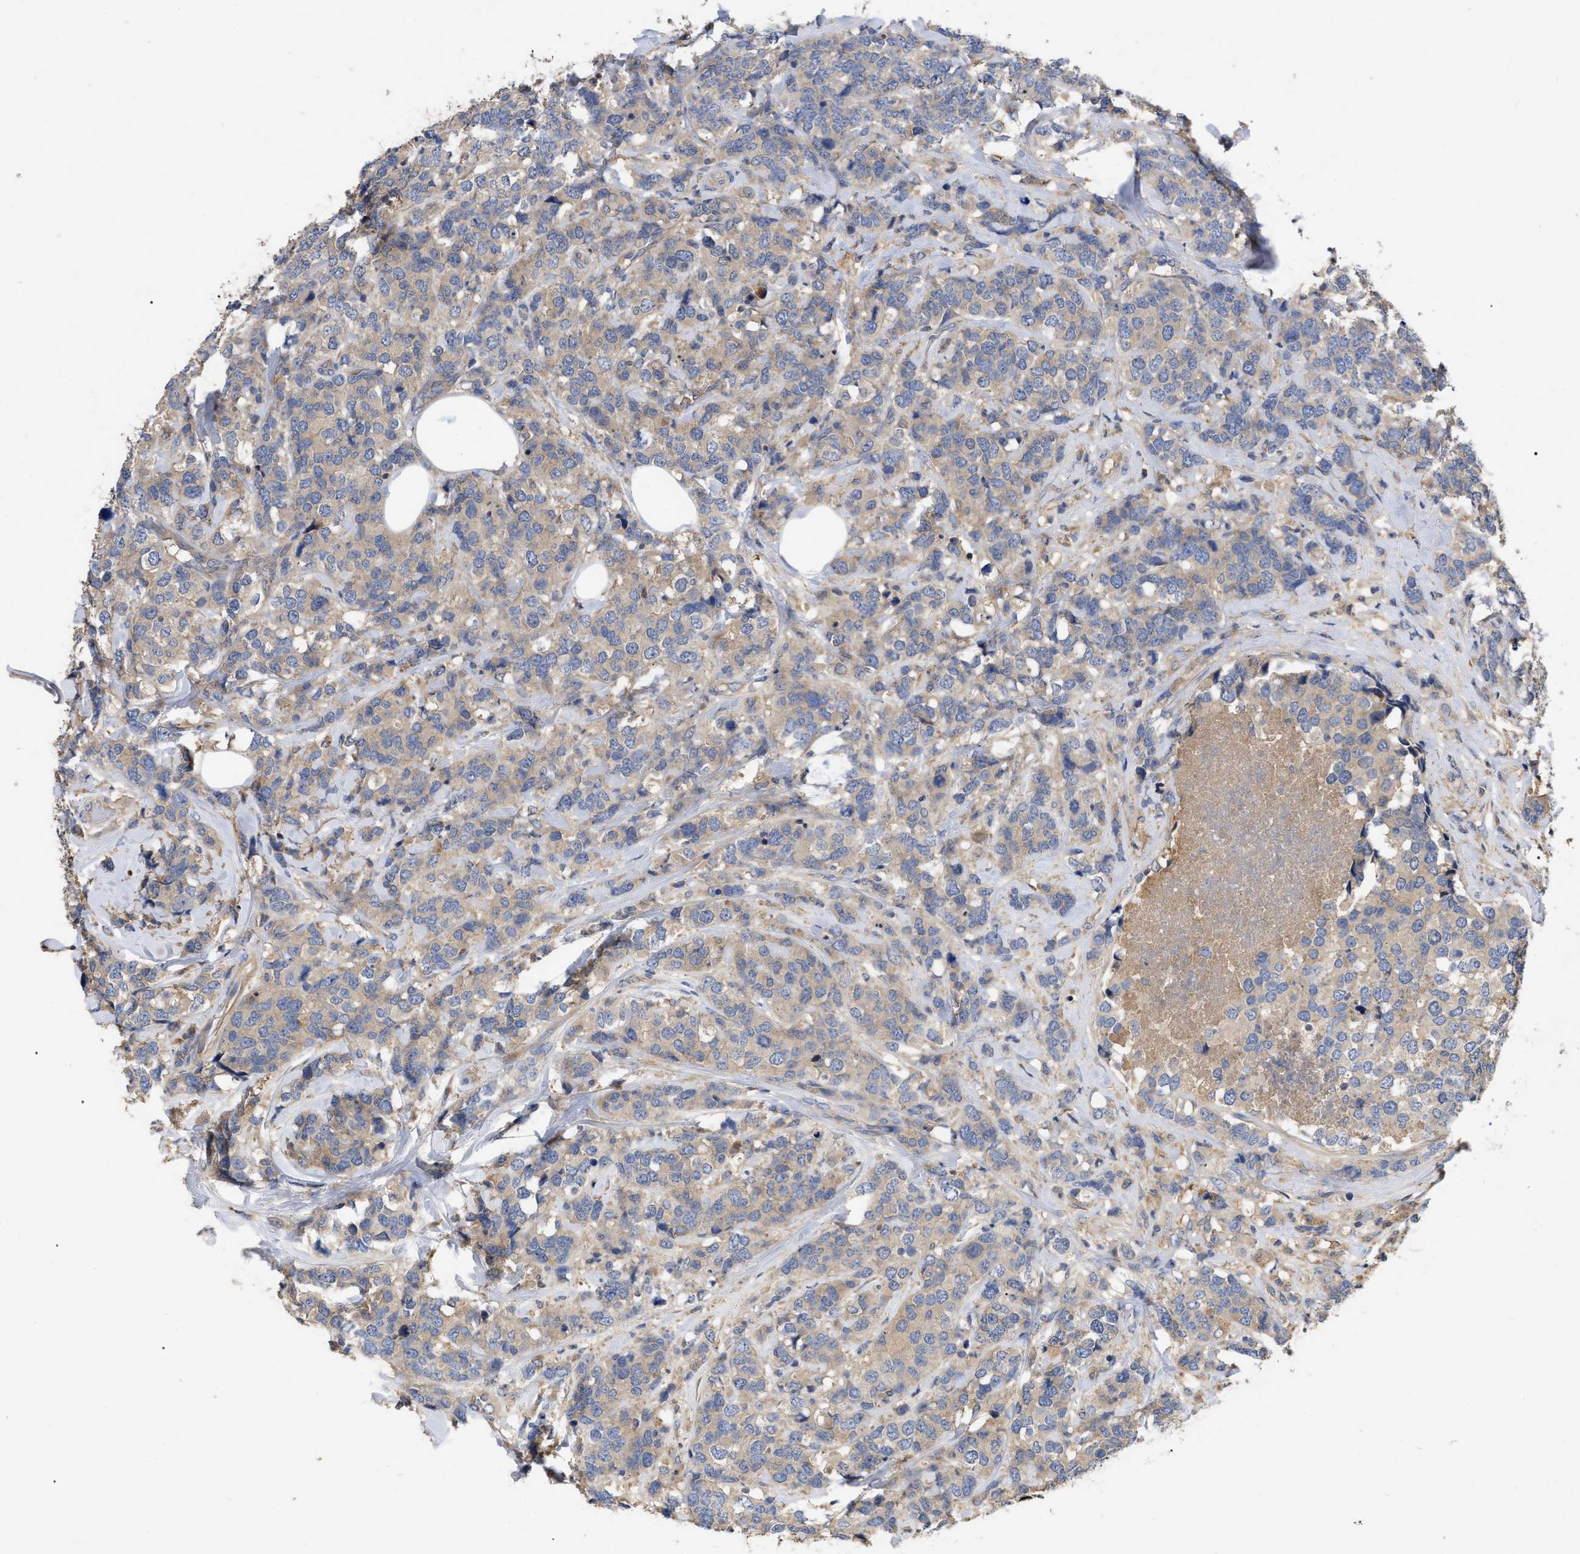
{"staining": {"intensity": "weak", "quantity": "25%-75%", "location": "cytoplasmic/membranous"}, "tissue": "breast cancer", "cell_type": "Tumor cells", "image_type": "cancer", "snomed": [{"axis": "morphology", "description": "Lobular carcinoma"}, {"axis": "topography", "description": "Breast"}], "caption": "Immunohistochemical staining of lobular carcinoma (breast) shows low levels of weak cytoplasmic/membranous protein staining in approximately 25%-75% of tumor cells.", "gene": "RAP1GDS1", "patient": {"sex": "female", "age": 59}}